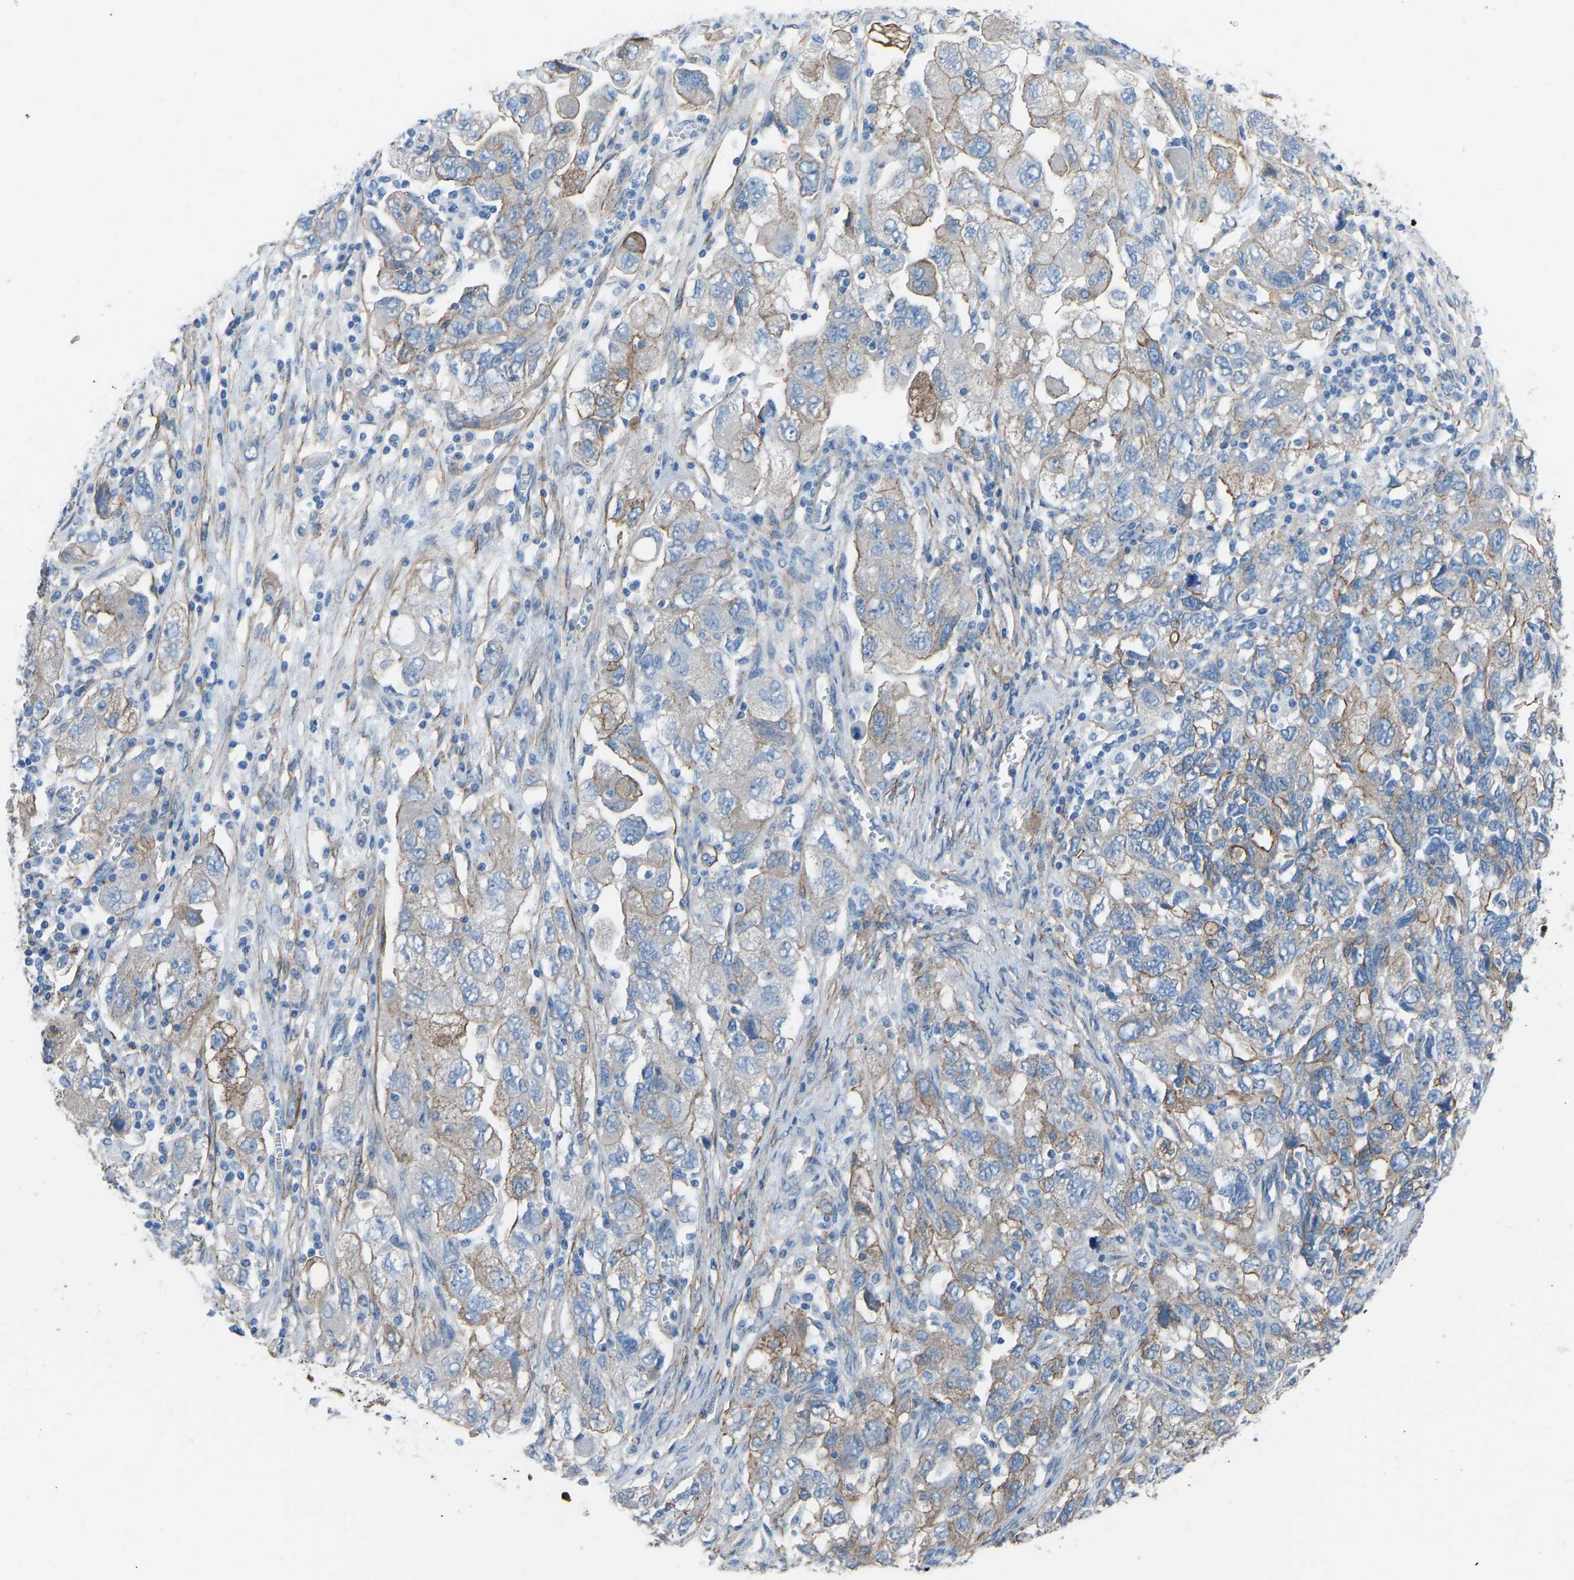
{"staining": {"intensity": "moderate", "quantity": "25%-75%", "location": "cytoplasmic/membranous"}, "tissue": "ovarian cancer", "cell_type": "Tumor cells", "image_type": "cancer", "snomed": [{"axis": "morphology", "description": "Carcinoma, NOS"}, {"axis": "morphology", "description": "Cystadenocarcinoma, serous, NOS"}, {"axis": "topography", "description": "Ovary"}], "caption": "Brown immunohistochemical staining in ovarian cancer (carcinoma) exhibits moderate cytoplasmic/membranous expression in about 25%-75% of tumor cells.", "gene": "MYH10", "patient": {"sex": "female", "age": 69}}